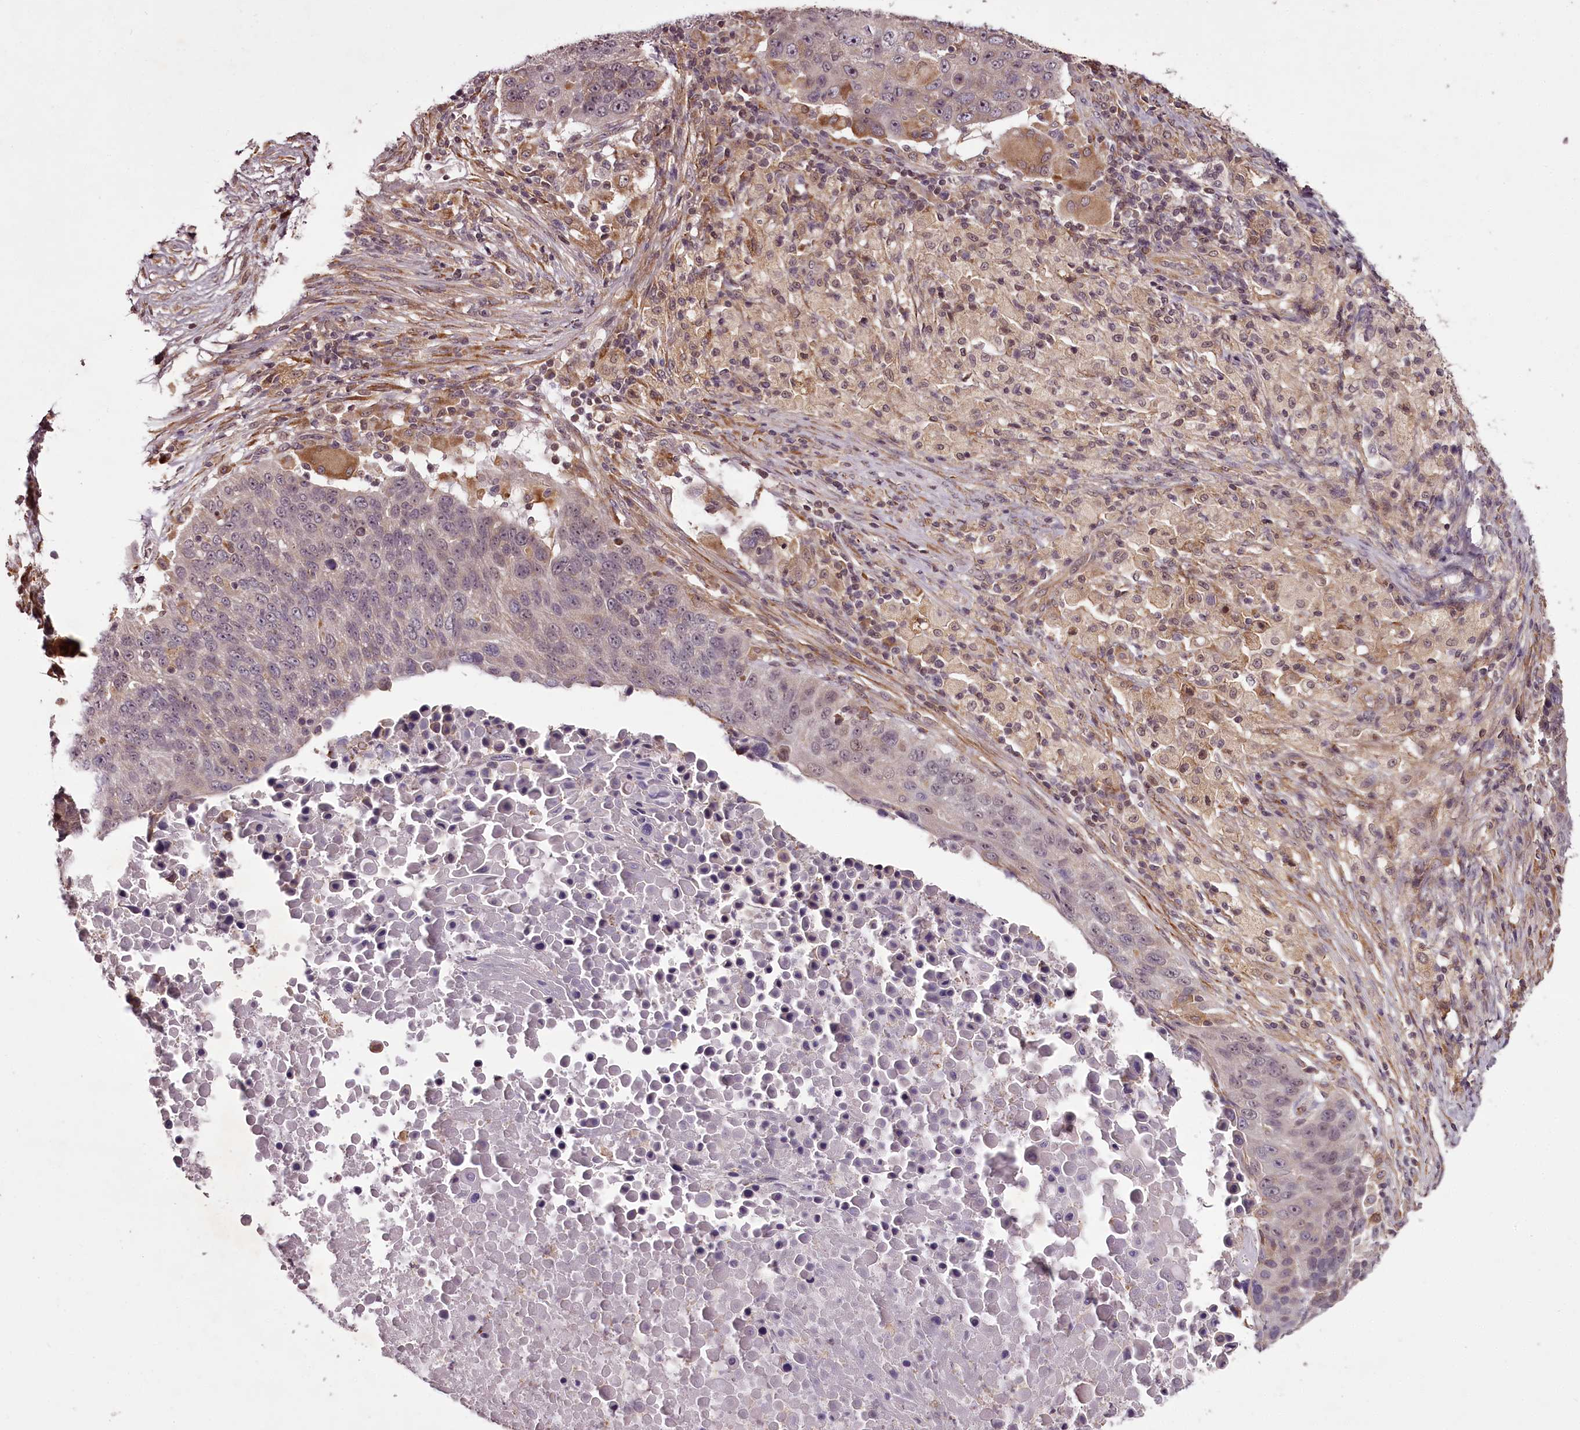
{"staining": {"intensity": "negative", "quantity": "none", "location": "none"}, "tissue": "lung cancer", "cell_type": "Tumor cells", "image_type": "cancer", "snomed": [{"axis": "morphology", "description": "Normal tissue, NOS"}, {"axis": "morphology", "description": "Squamous cell carcinoma, NOS"}, {"axis": "topography", "description": "Lymph node"}, {"axis": "topography", "description": "Lung"}], "caption": "Immunohistochemistry (IHC) micrograph of lung cancer (squamous cell carcinoma) stained for a protein (brown), which reveals no staining in tumor cells.", "gene": "CCDC92", "patient": {"sex": "male", "age": 66}}